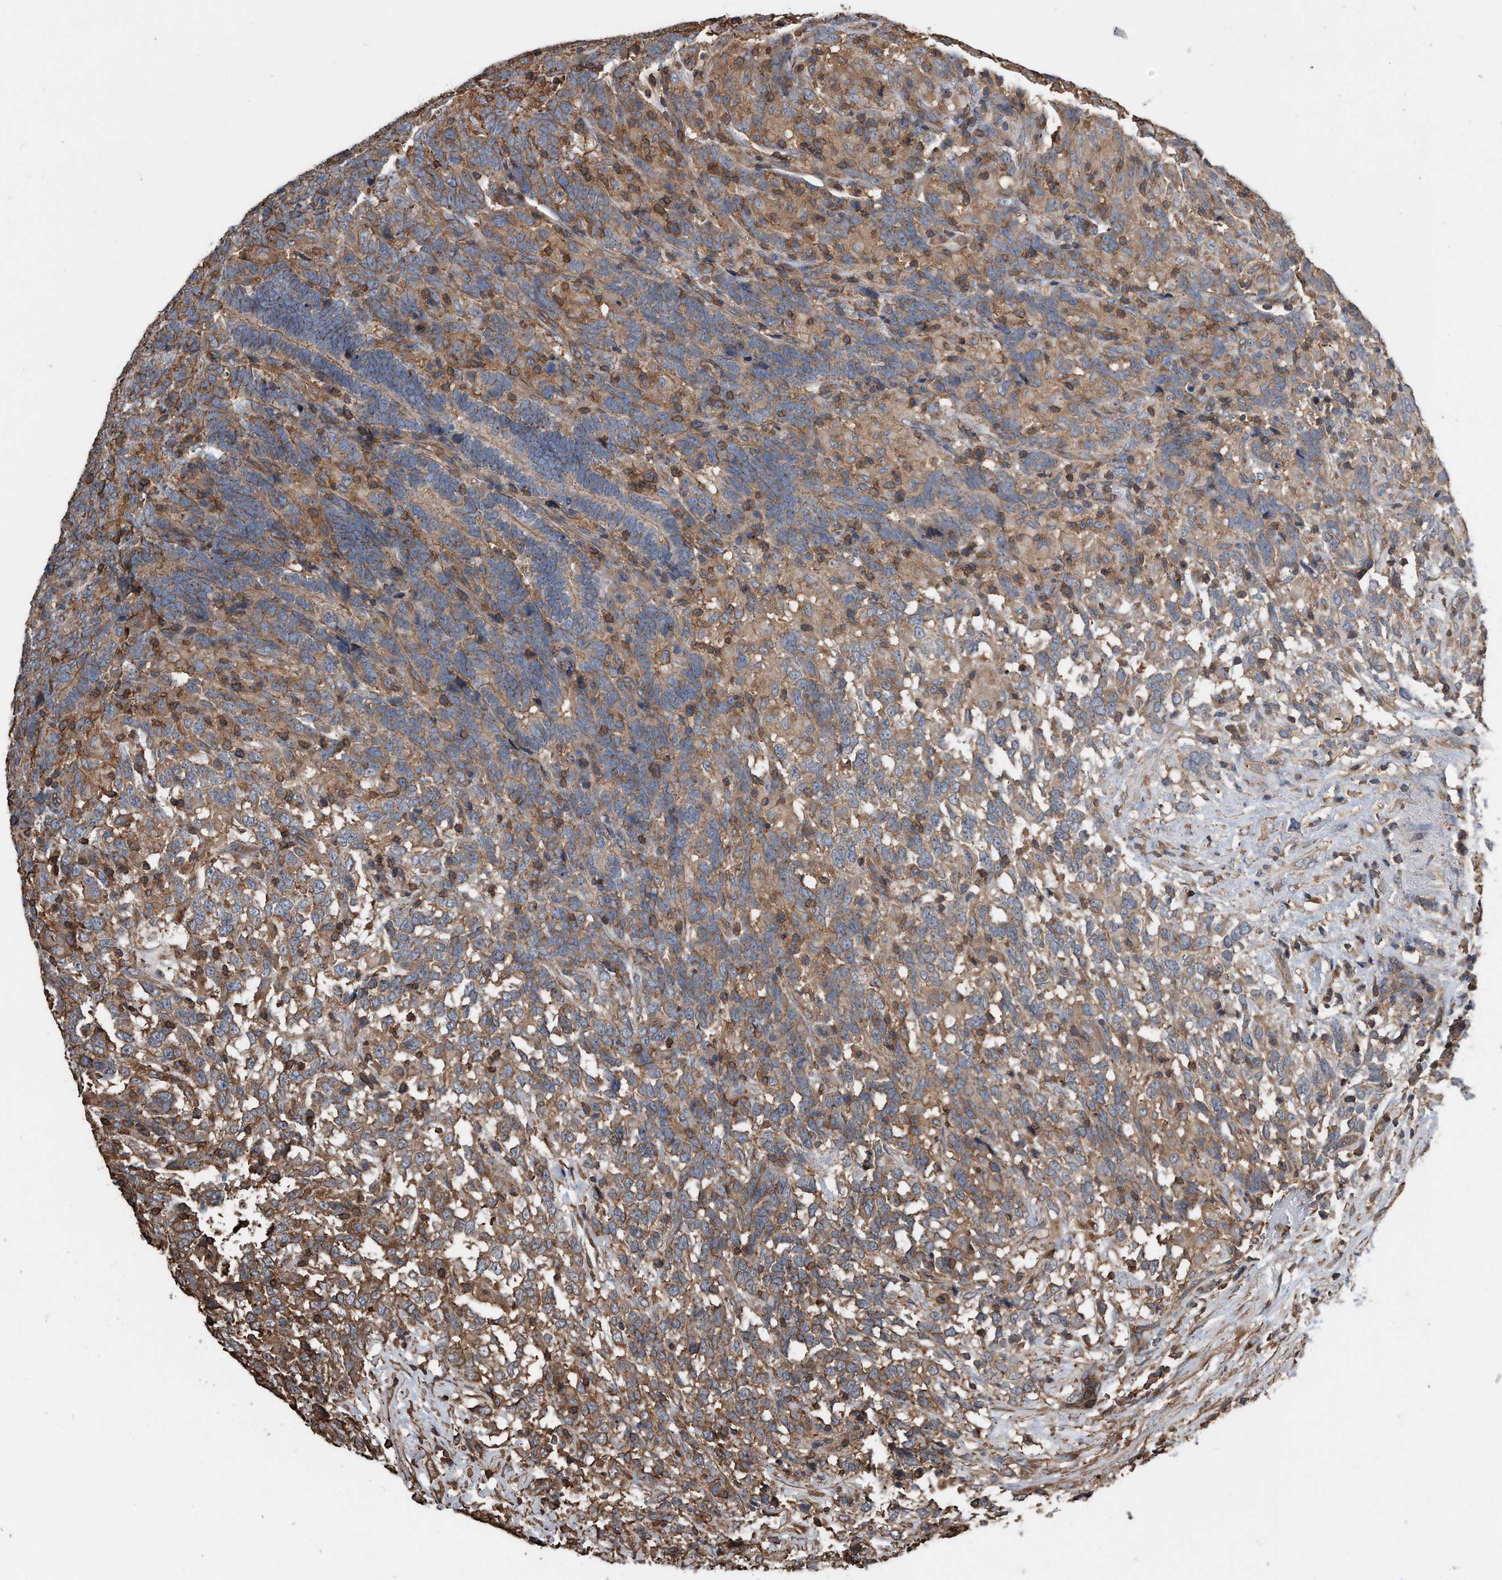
{"staining": {"intensity": "moderate", "quantity": ">75%", "location": "cytoplasmic/membranous"}, "tissue": "testis cancer", "cell_type": "Tumor cells", "image_type": "cancer", "snomed": [{"axis": "morphology", "description": "Carcinoma, Embryonal, NOS"}, {"axis": "topography", "description": "Testis"}], "caption": "Protein staining by immunohistochemistry exhibits moderate cytoplasmic/membranous staining in approximately >75% of tumor cells in testis cancer (embryonal carcinoma).", "gene": "RSPO3", "patient": {"sex": "male", "age": 26}}